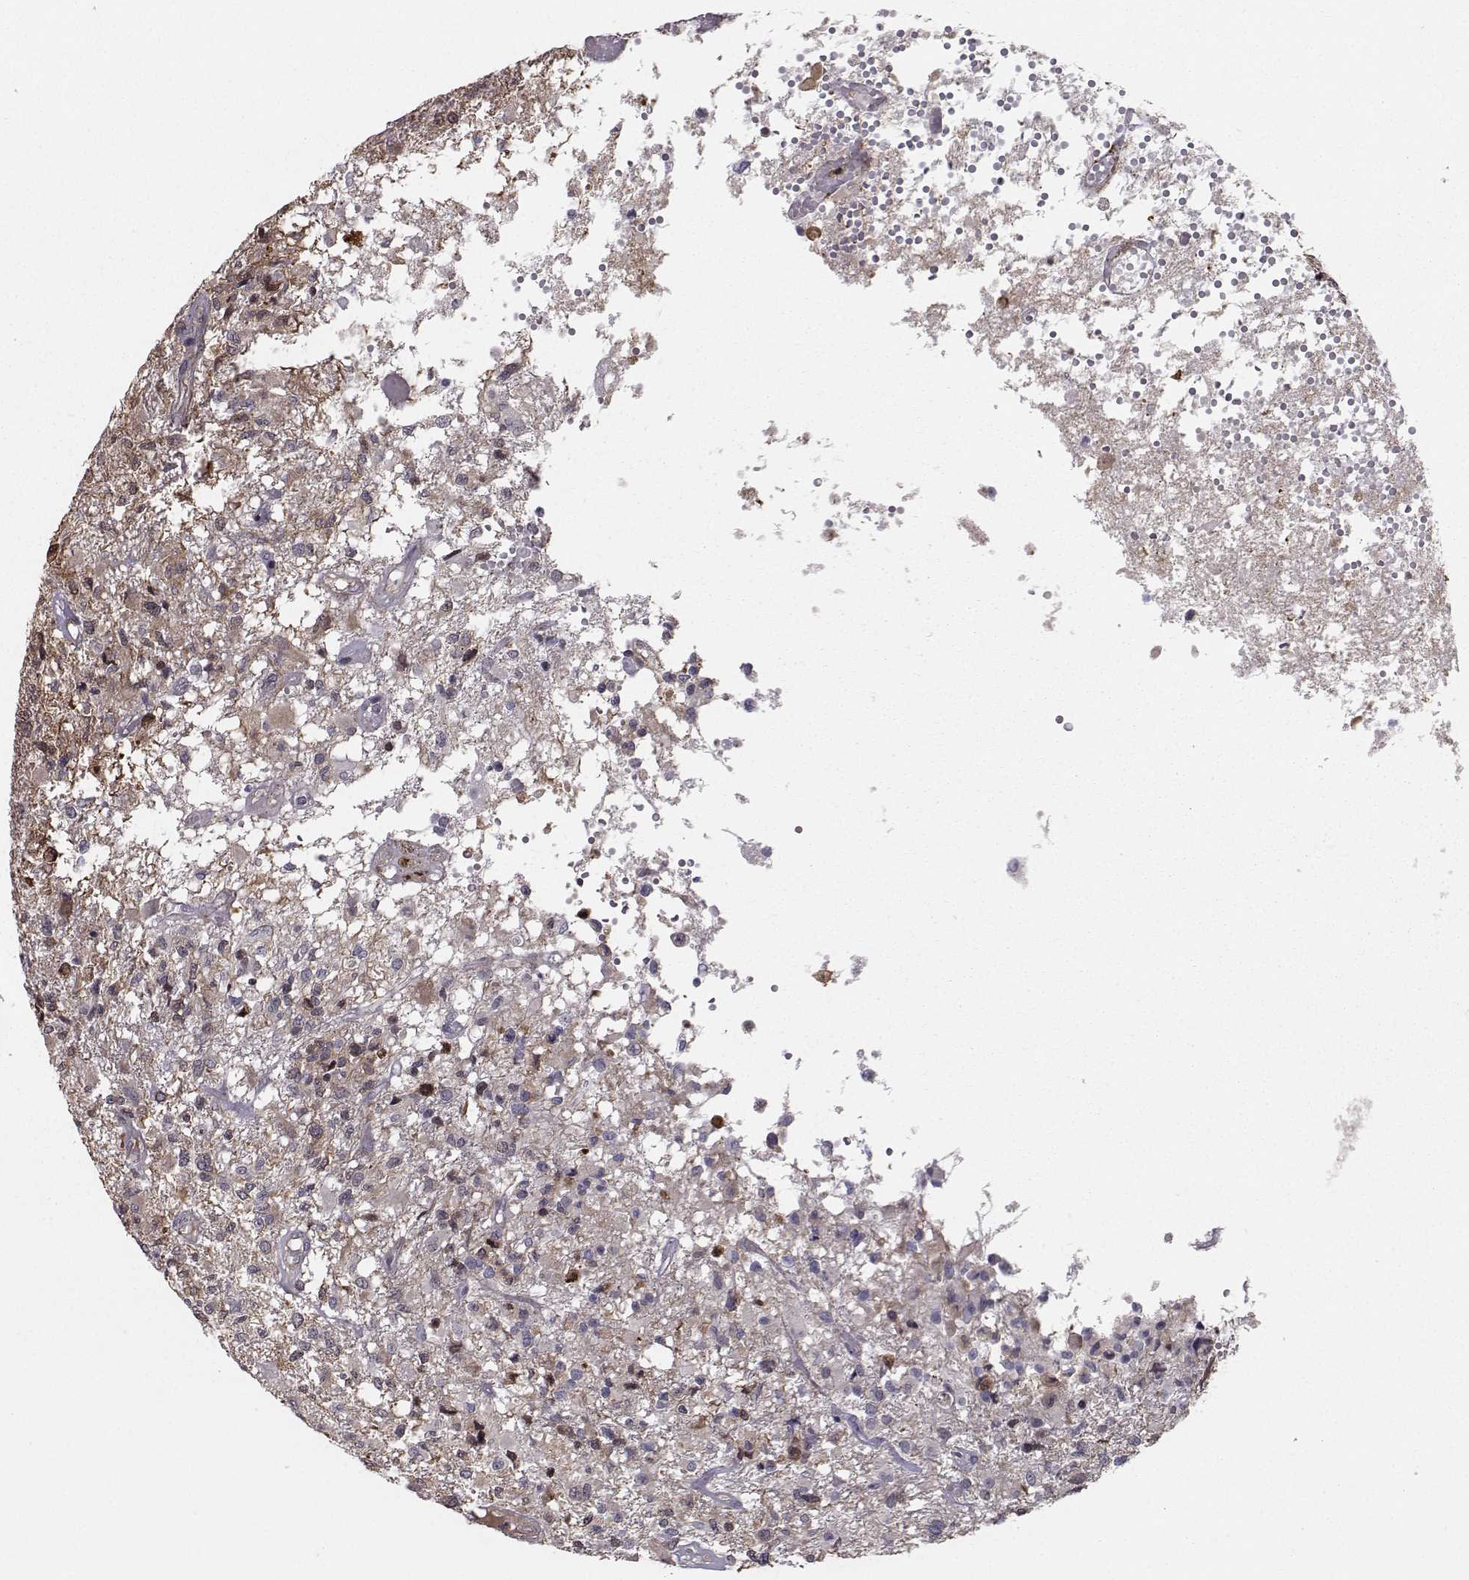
{"staining": {"intensity": "negative", "quantity": "none", "location": "none"}, "tissue": "glioma", "cell_type": "Tumor cells", "image_type": "cancer", "snomed": [{"axis": "morphology", "description": "Glioma, malignant, High grade"}, {"axis": "topography", "description": "Brain"}], "caption": "Tumor cells are negative for brown protein staining in high-grade glioma (malignant).", "gene": "HSP90AB1", "patient": {"sex": "female", "age": 63}}